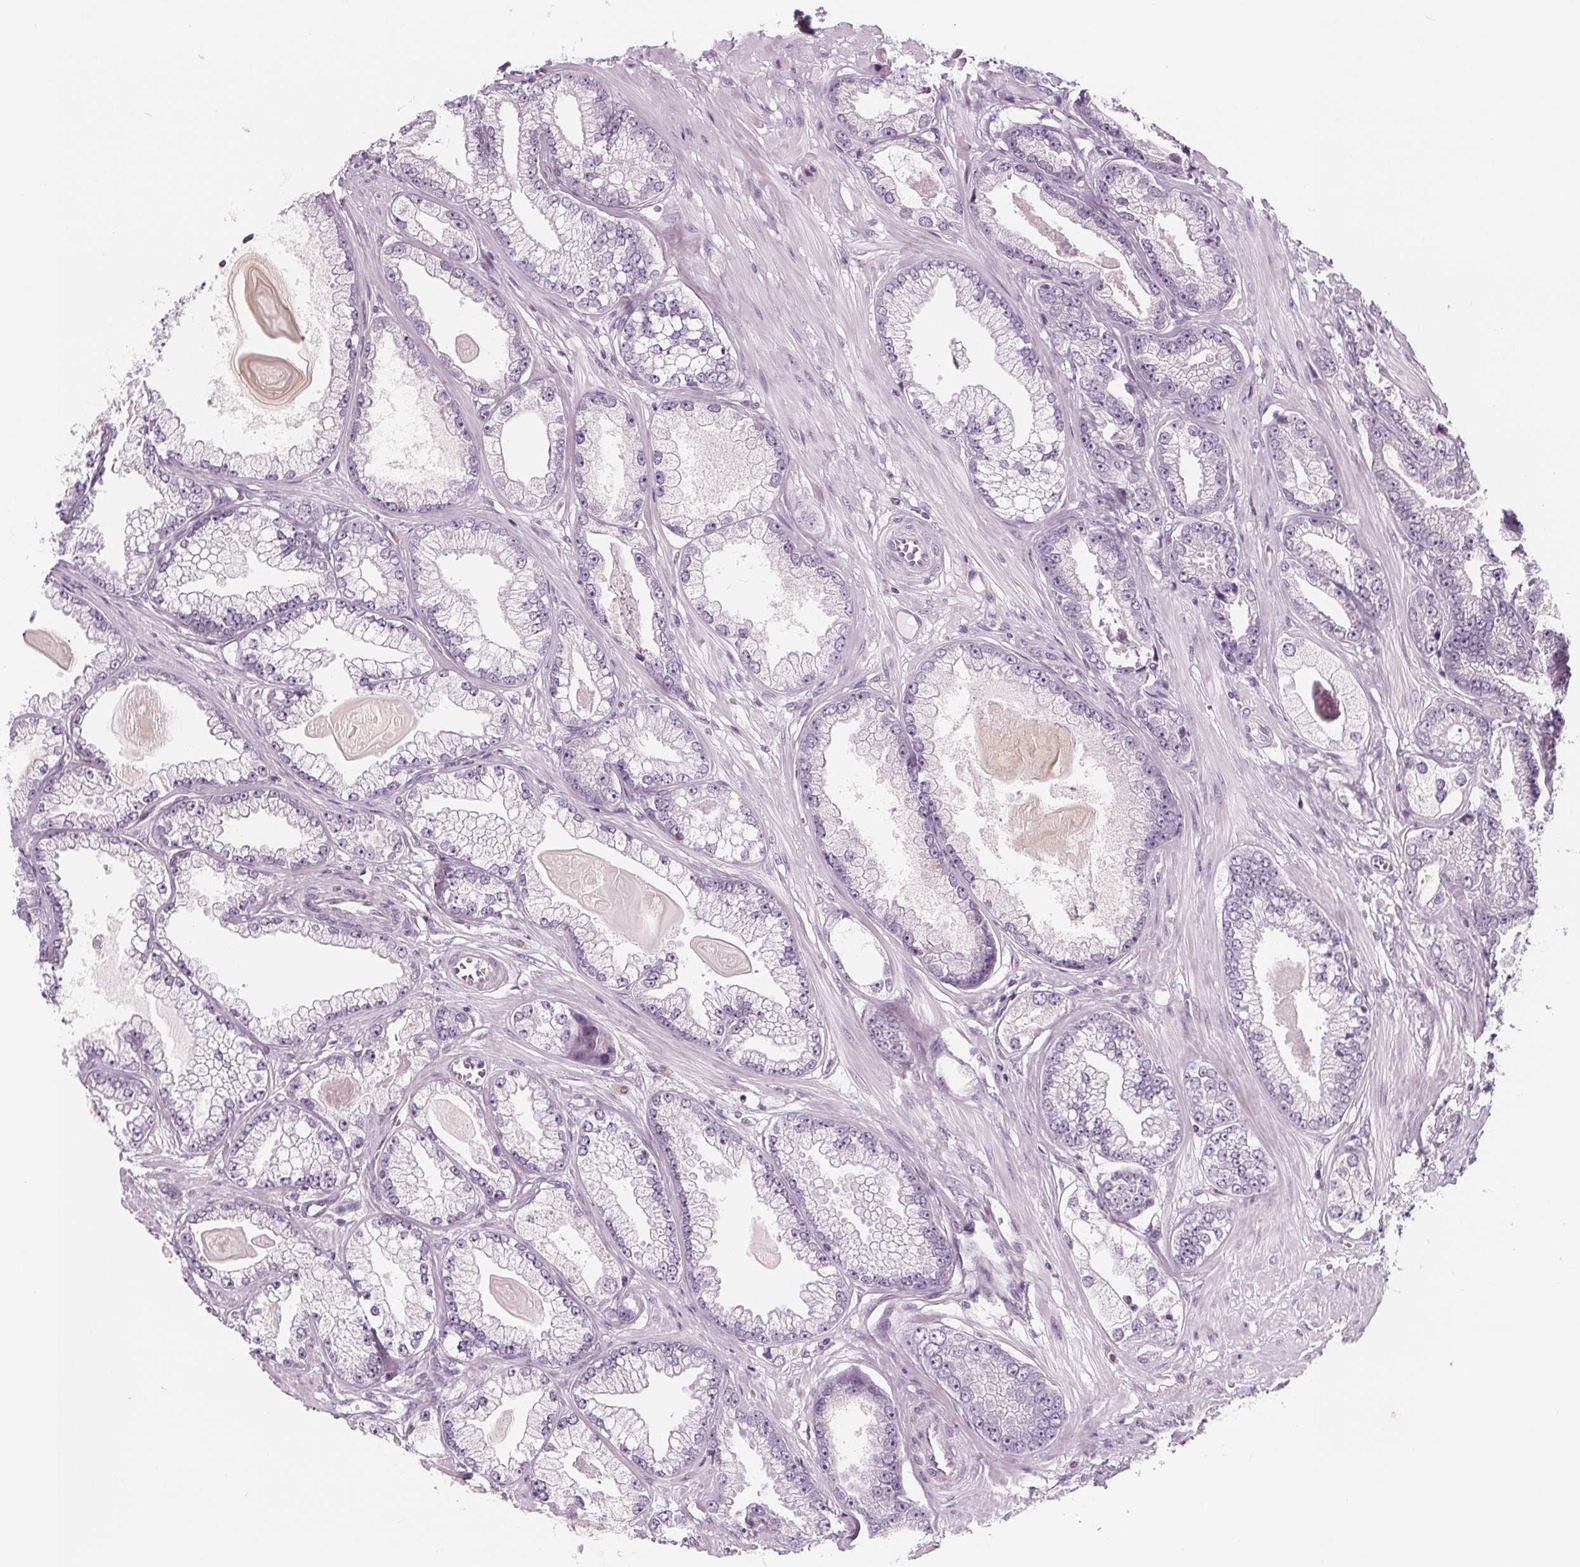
{"staining": {"intensity": "negative", "quantity": "none", "location": "none"}, "tissue": "prostate cancer", "cell_type": "Tumor cells", "image_type": "cancer", "snomed": [{"axis": "morphology", "description": "Adenocarcinoma, Low grade"}, {"axis": "topography", "description": "Prostate"}], "caption": "Image shows no protein staining in tumor cells of prostate cancer tissue.", "gene": "IL17C", "patient": {"sex": "male", "age": 64}}